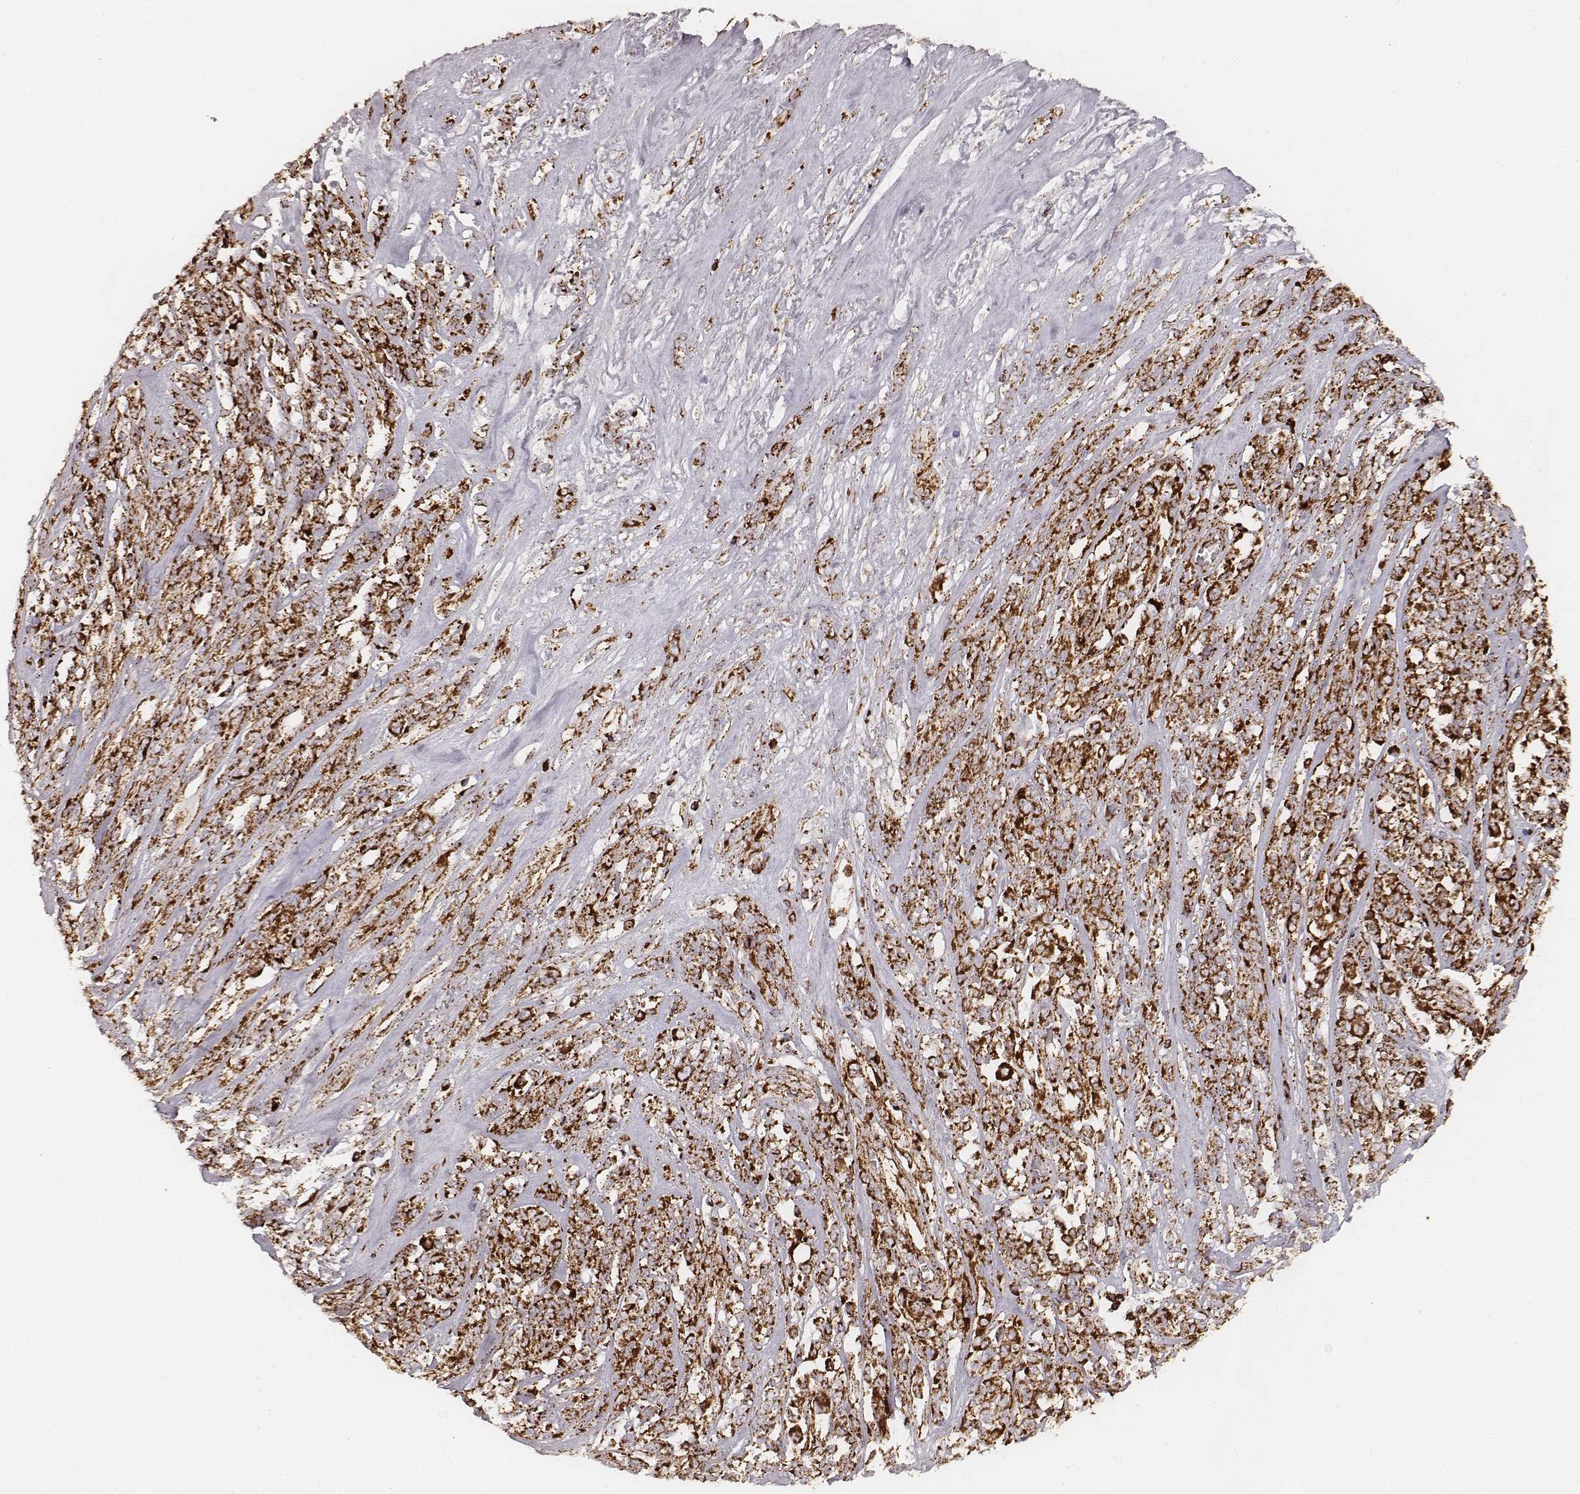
{"staining": {"intensity": "strong", "quantity": ">75%", "location": "cytoplasmic/membranous"}, "tissue": "melanoma", "cell_type": "Tumor cells", "image_type": "cancer", "snomed": [{"axis": "morphology", "description": "Malignant melanoma, NOS"}, {"axis": "topography", "description": "Skin"}], "caption": "The photomicrograph shows staining of melanoma, revealing strong cytoplasmic/membranous protein positivity (brown color) within tumor cells. Immunohistochemistry (ihc) stains the protein of interest in brown and the nuclei are stained blue.", "gene": "CS", "patient": {"sex": "female", "age": 91}}